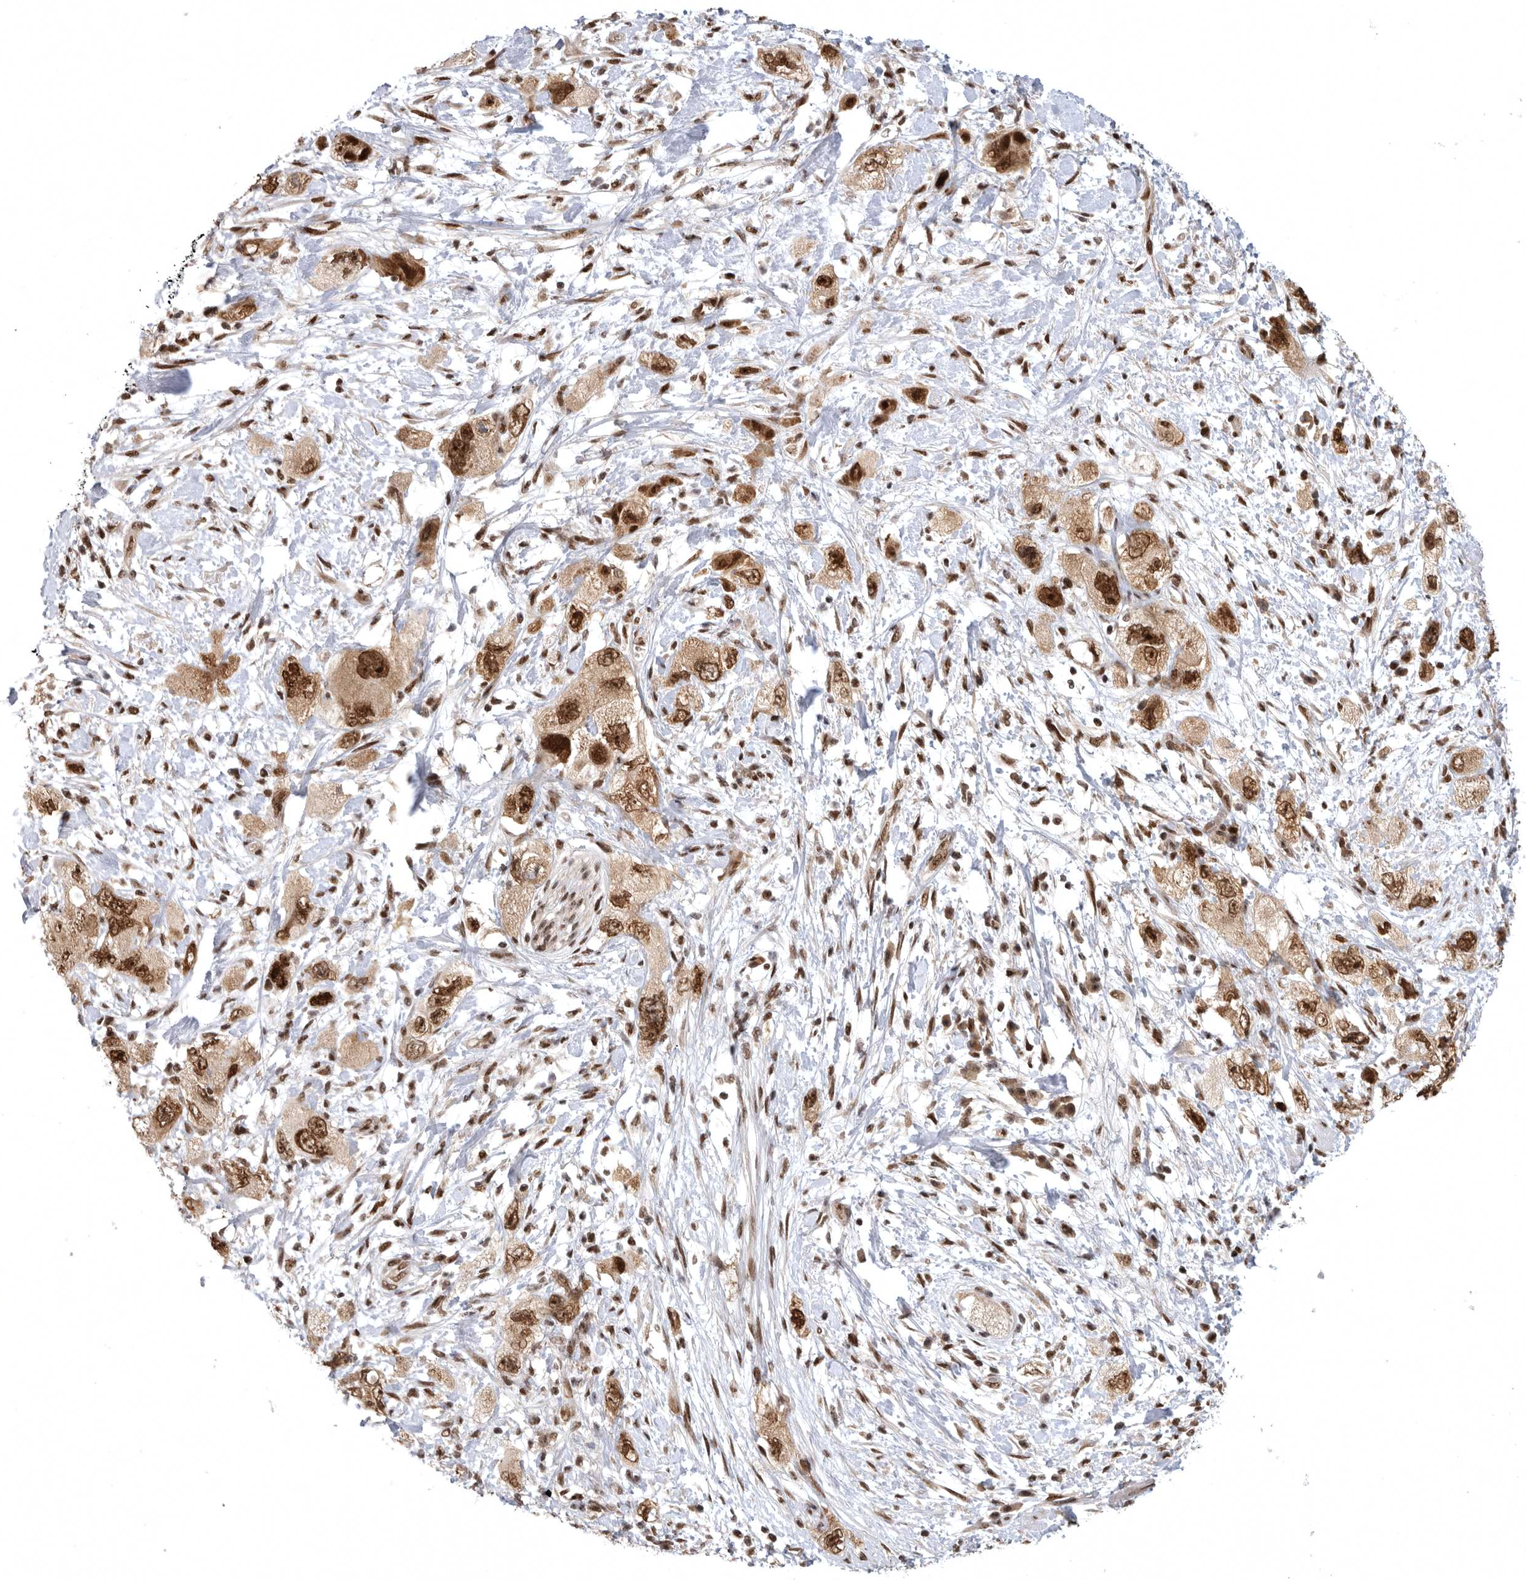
{"staining": {"intensity": "strong", "quantity": ">75%", "location": "cytoplasmic/membranous,nuclear"}, "tissue": "pancreatic cancer", "cell_type": "Tumor cells", "image_type": "cancer", "snomed": [{"axis": "morphology", "description": "Adenocarcinoma, NOS"}, {"axis": "topography", "description": "Pancreas"}], "caption": "Immunohistochemistry (IHC) (DAB) staining of pancreatic adenocarcinoma displays strong cytoplasmic/membranous and nuclear protein positivity in approximately >75% of tumor cells. The staining was performed using DAB, with brown indicating positive protein expression. Nuclei are stained blue with hematoxylin.", "gene": "ZNF830", "patient": {"sex": "female", "age": 73}}